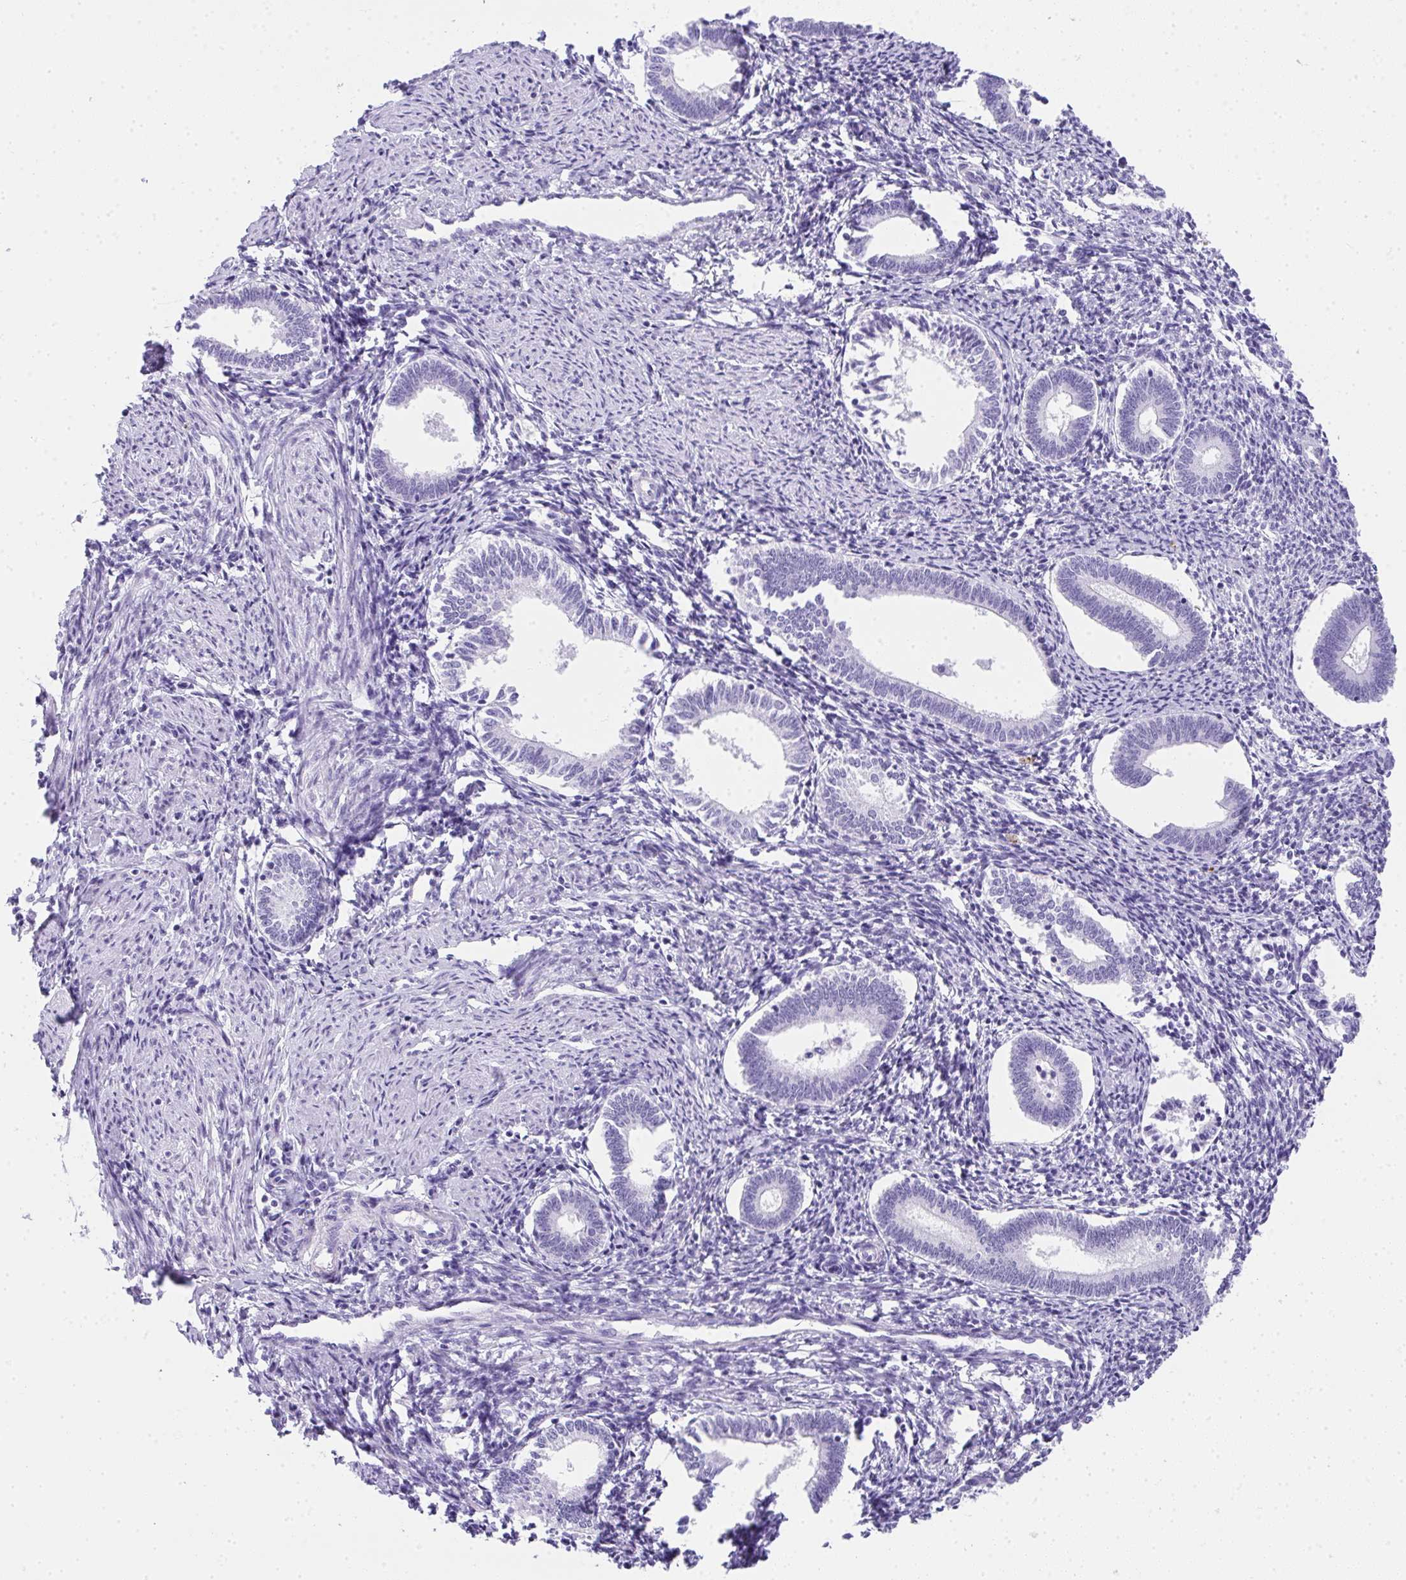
{"staining": {"intensity": "negative", "quantity": "none", "location": "none"}, "tissue": "endometrium", "cell_type": "Cells in endometrial stroma", "image_type": "normal", "snomed": [{"axis": "morphology", "description": "Normal tissue, NOS"}, {"axis": "topography", "description": "Endometrium"}], "caption": "Cells in endometrial stroma show no significant protein positivity in benign endometrium. (DAB (3,3'-diaminobenzidine) immunohistochemistry, high magnification).", "gene": "AVIL", "patient": {"sex": "female", "age": 41}}